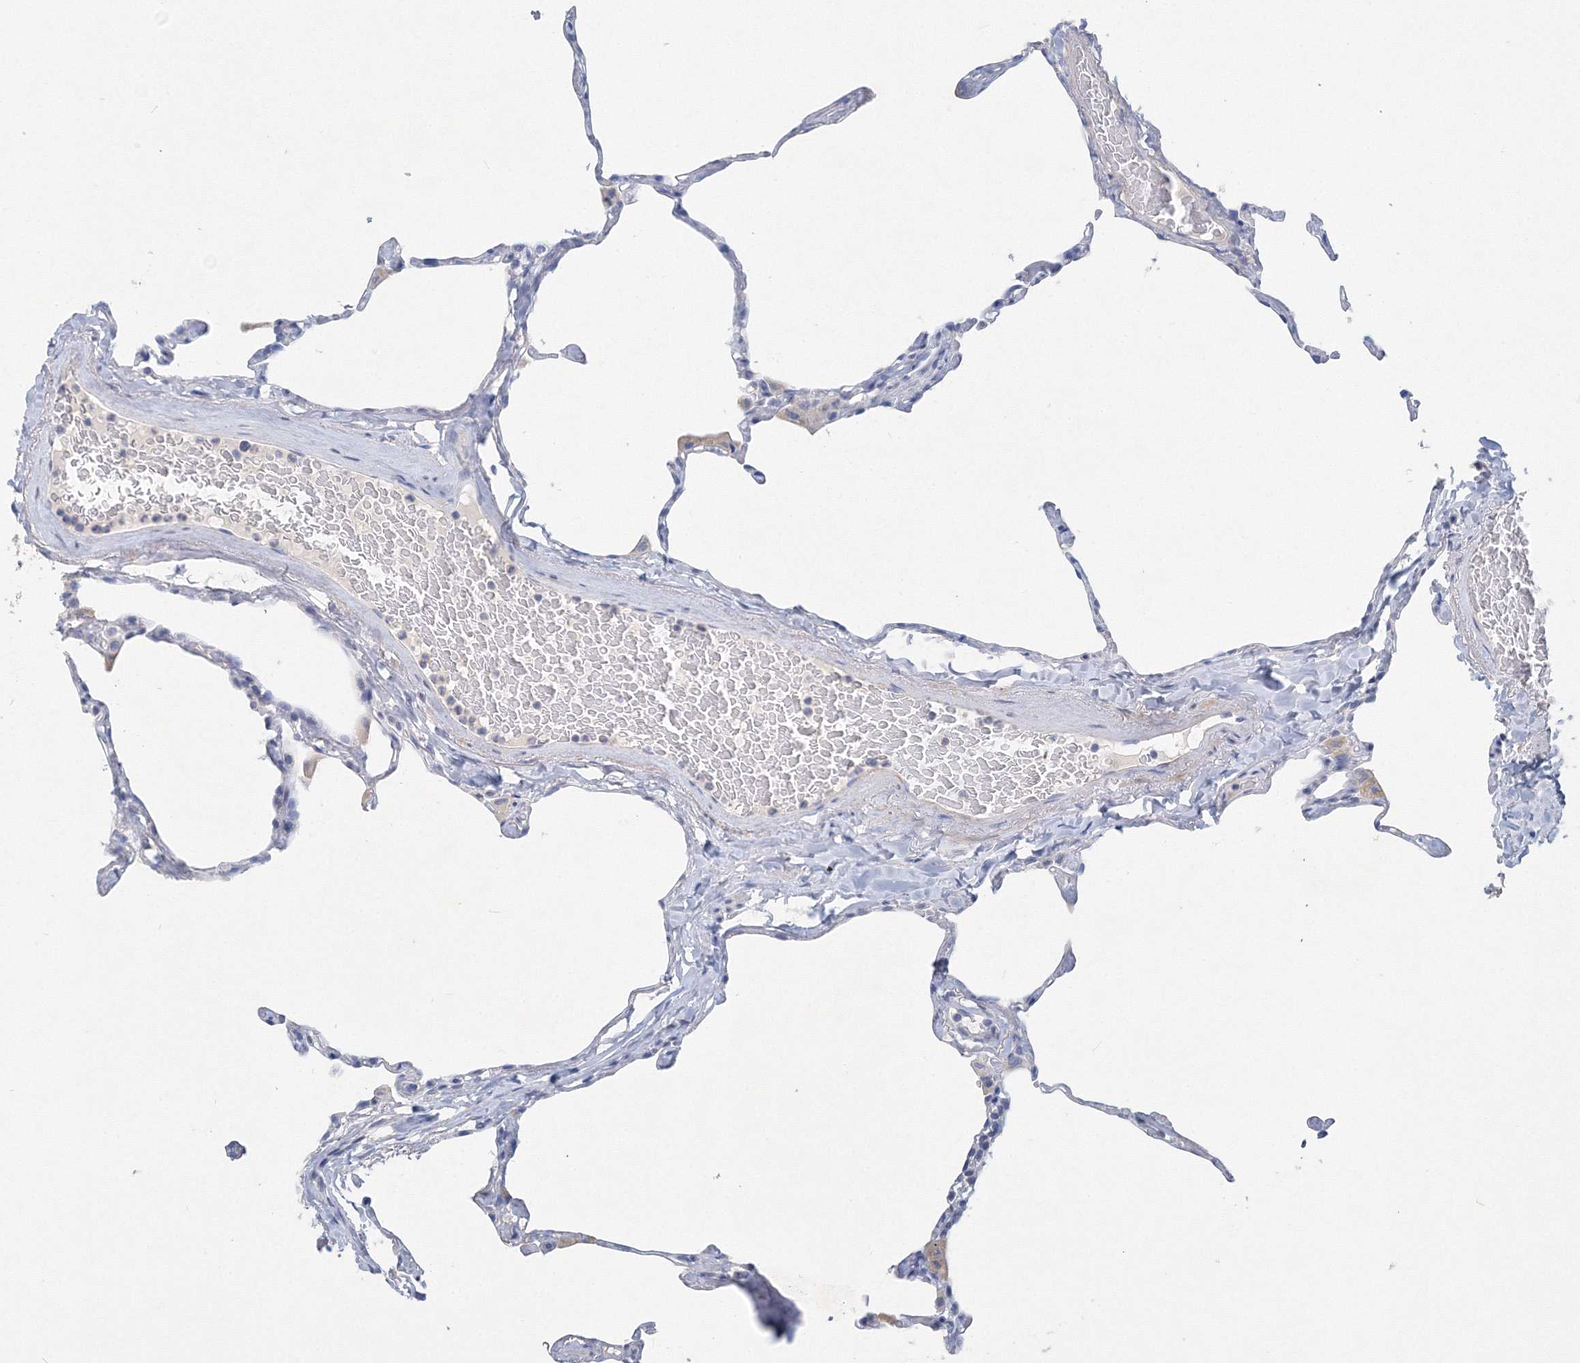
{"staining": {"intensity": "negative", "quantity": "none", "location": "none"}, "tissue": "lung", "cell_type": "Alveolar cells", "image_type": "normal", "snomed": [{"axis": "morphology", "description": "Normal tissue, NOS"}, {"axis": "topography", "description": "Lung"}], "caption": "DAB immunohistochemical staining of benign lung exhibits no significant expression in alveolar cells.", "gene": "OSBPL6", "patient": {"sex": "male", "age": 65}}